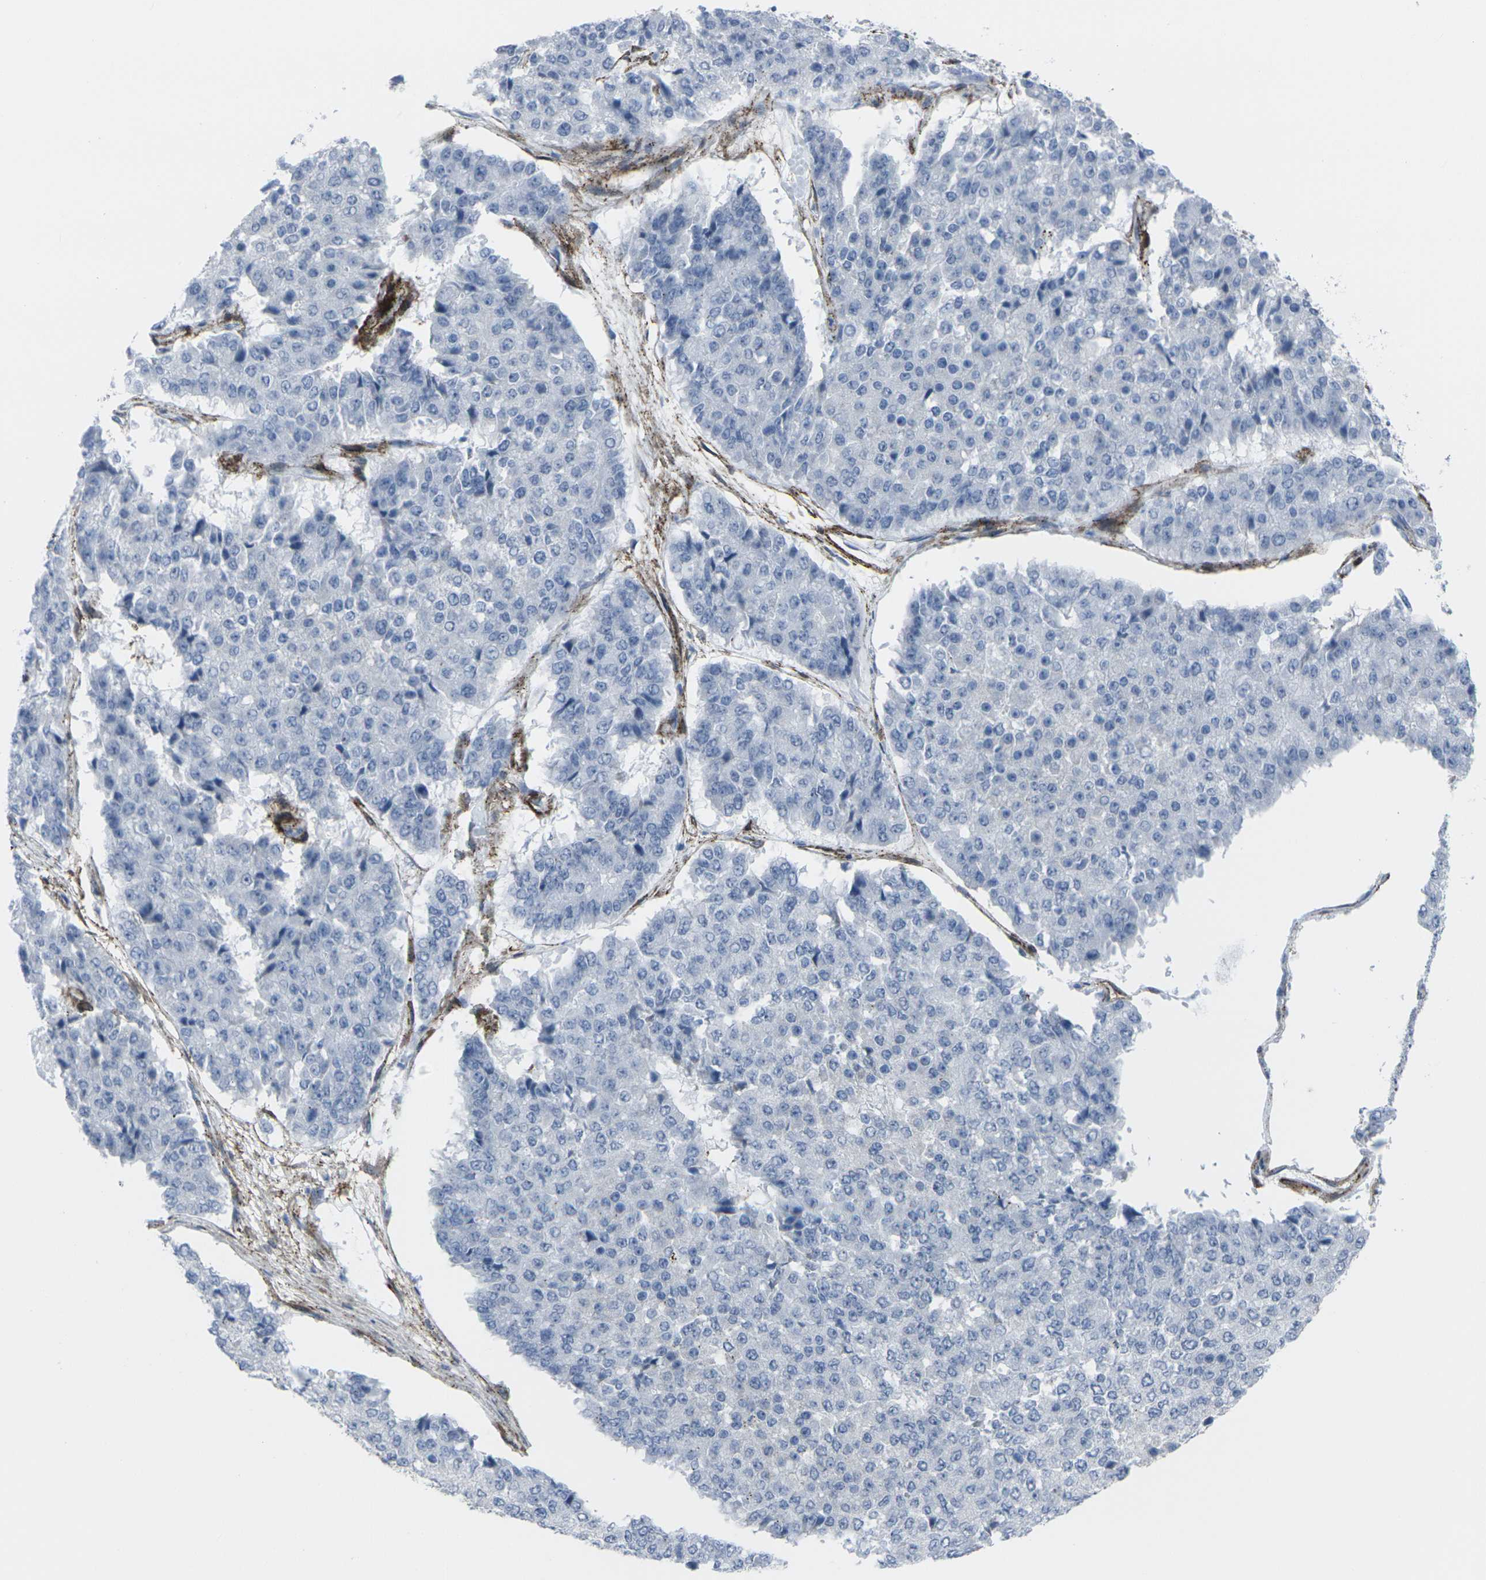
{"staining": {"intensity": "negative", "quantity": "none", "location": "none"}, "tissue": "pancreatic cancer", "cell_type": "Tumor cells", "image_type": "cancer", "snomed": [{"axis": "morphology", "description": "Adenocarcinoma, NOS"}, {"axis": "topography", "description": "Pancreas"}], "caption": "This image is of pancreatic cancer (adenocarcinoma) stained with immunohistochemistry (IHC) to label a protein in brown with the nuclei are counter-stained blue. There is no staining in tumor cells.", "gene": "CDH11", "patient": {"sex": "male", "age": 50}}